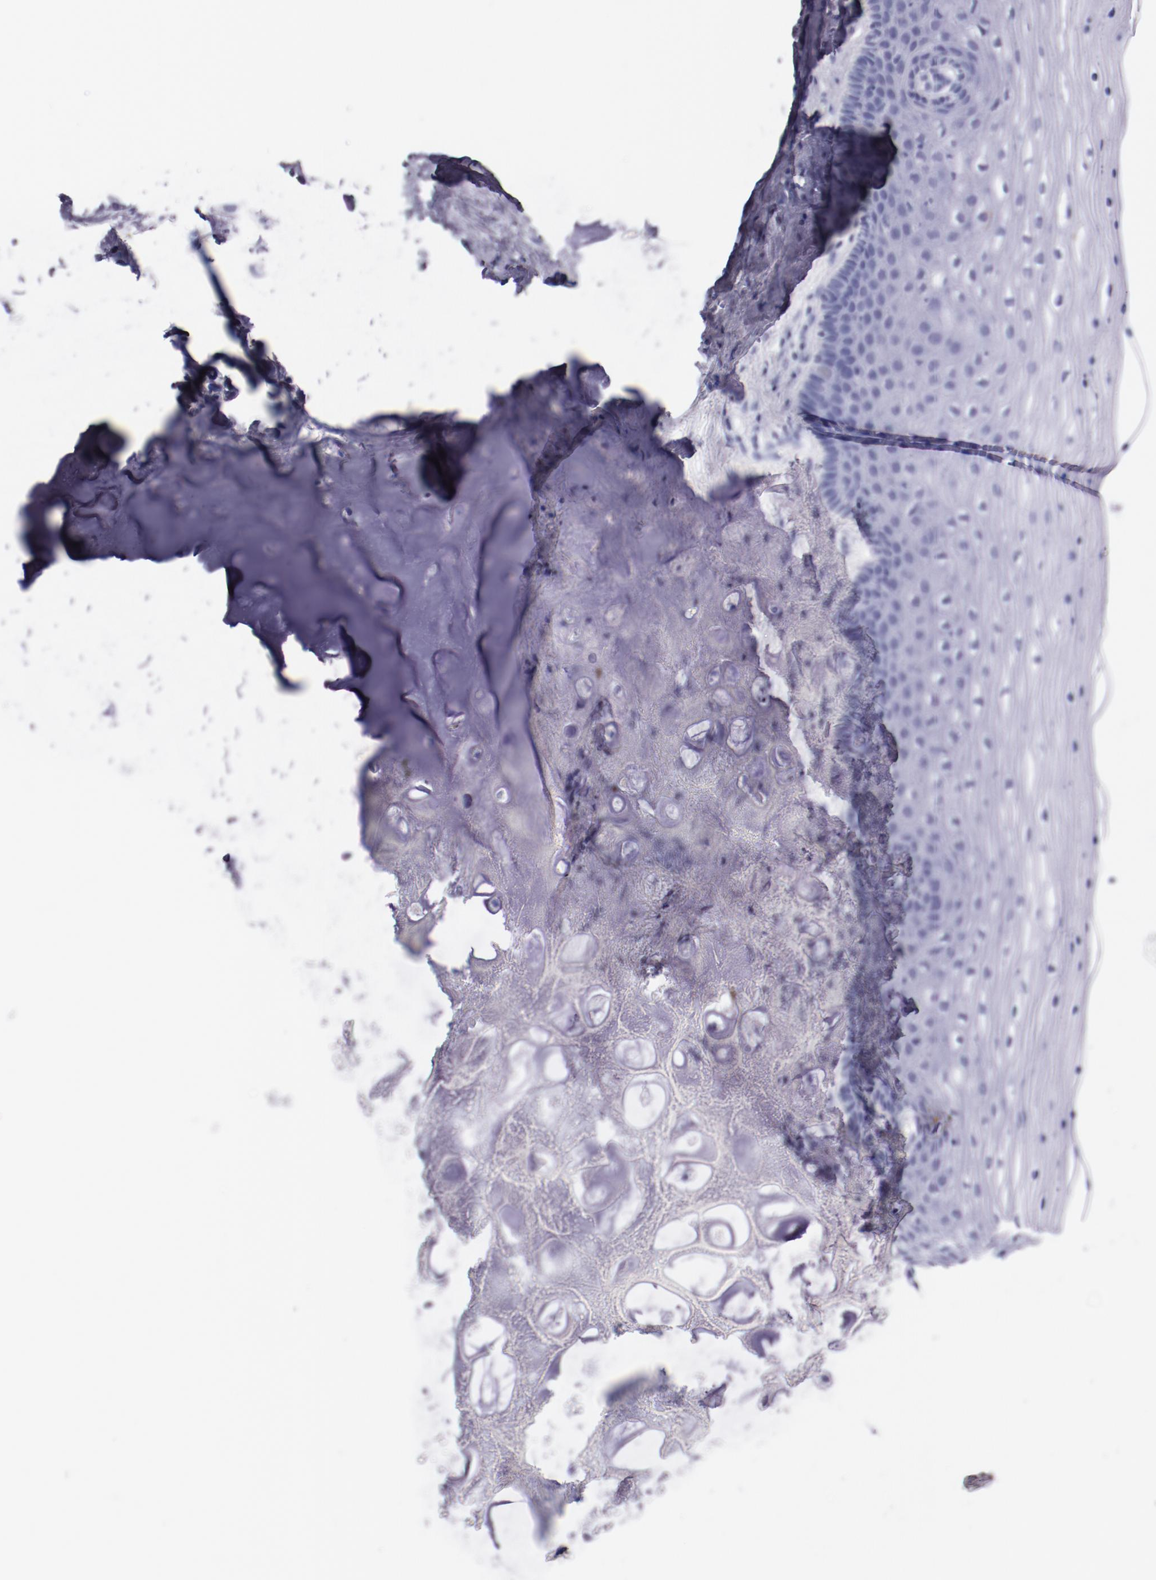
{"staining": {"intensity": "negative", "quantity": "none", "location": "none"}, "tissue": "nasopharynx", "cell_type": "Respiratory epithelial cells", "image_type": "normal", "snomed": [{"axis": "morphology", "description": "Normal tissue, NOS"}, {"axis": "topography", "description": "Nasopharynx"}], "caption": "Histopathology image shows no protein staining in respiratory epithelial cells of normal nasopharynx. (DAB immunohistochemistry with hematoxylin counter stain).", "gene": "IRF4", "patient": {"sex": "male", "age": 56}}